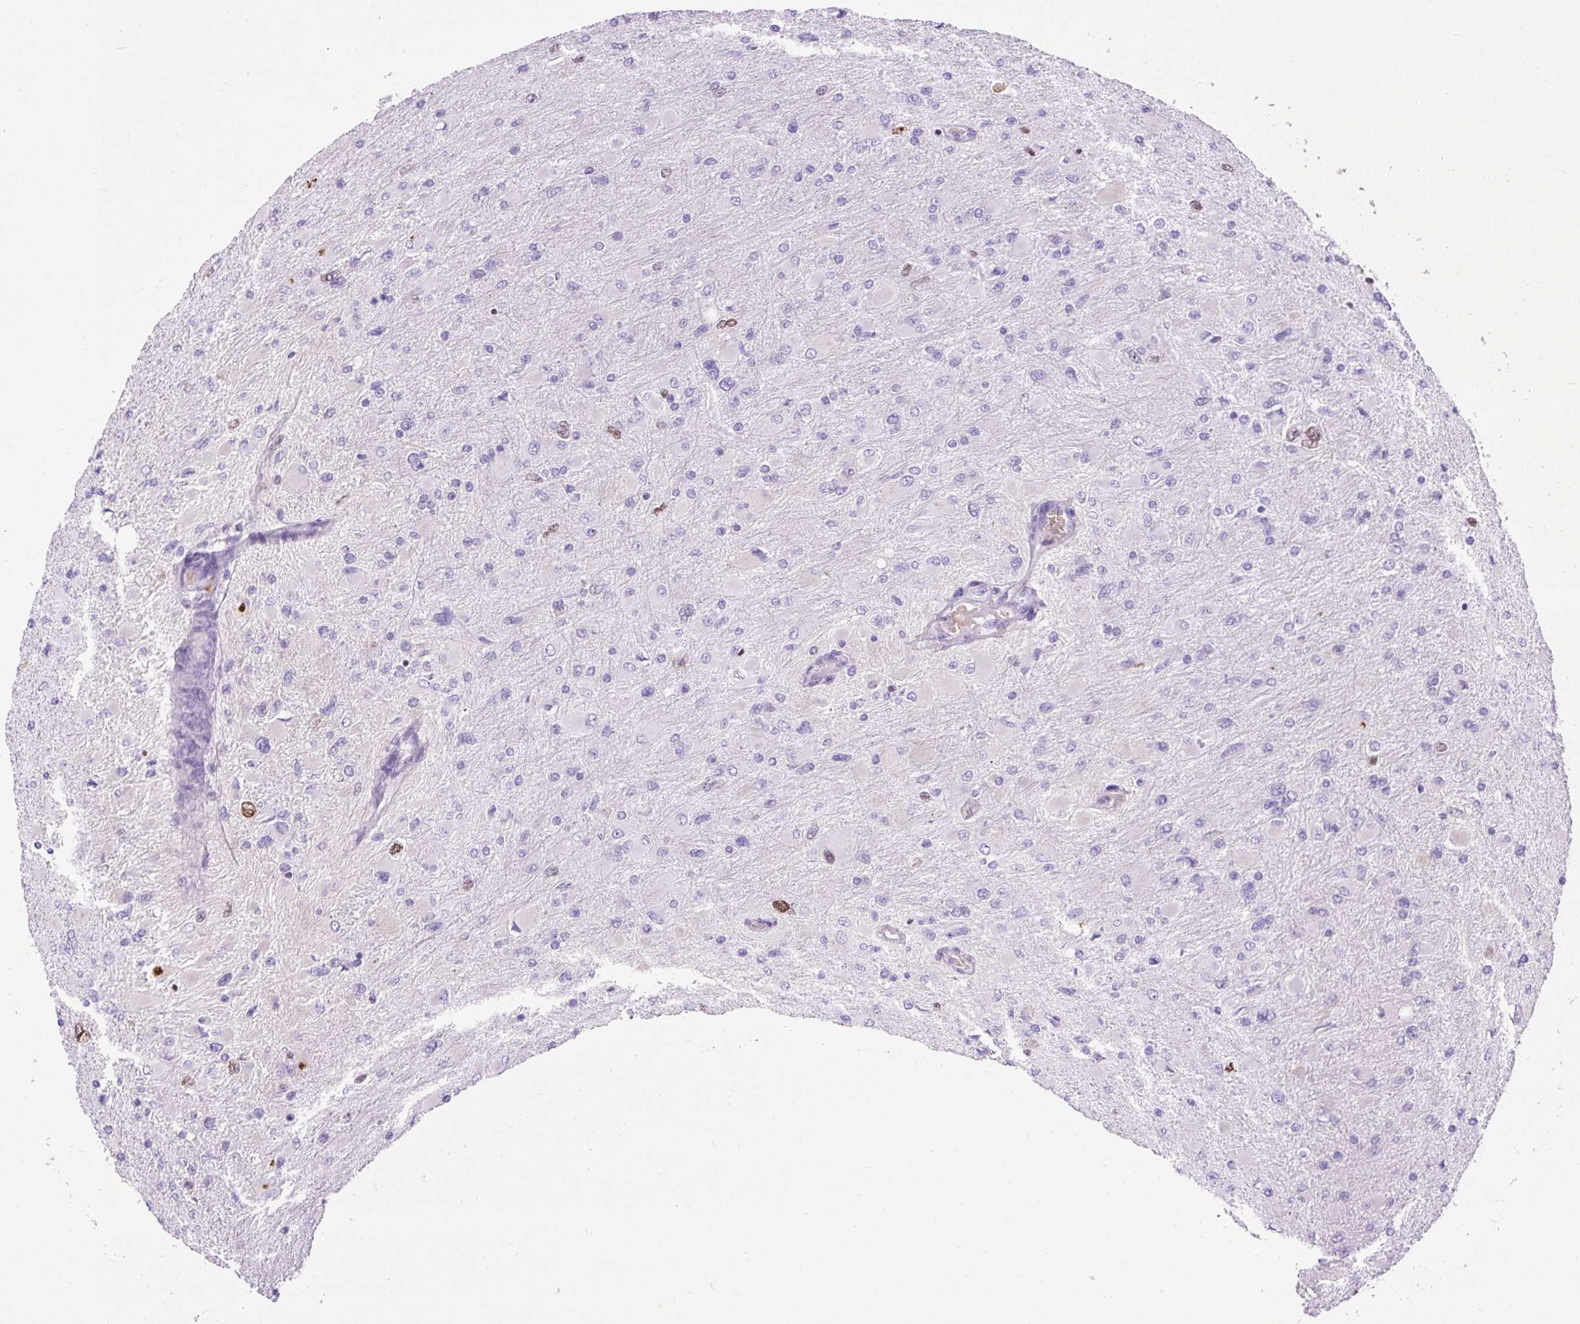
{"staining": {"intensity": "negative", "quantity": "none", "location": "none"}, "tissue": "glioma", "cell_type": "Tumor cells", "image_type": "cancer", "snomed": [{"axis": "morphology", "description": "Glioma, malignant, High grade"}, {"axis": "topography", "description": "Cerebral cortex"}], "caption": "Immunohistochemical staining of human glioma demonstrates no significant positivity in tumor cells. (DAB (3,3'-diaminobenzidine) immunohistochemistry (IHC) visualized using brightfield microscopy, high magnification).", "gene": "SPC24", "patient": {"sex": "female", "age": 36}}